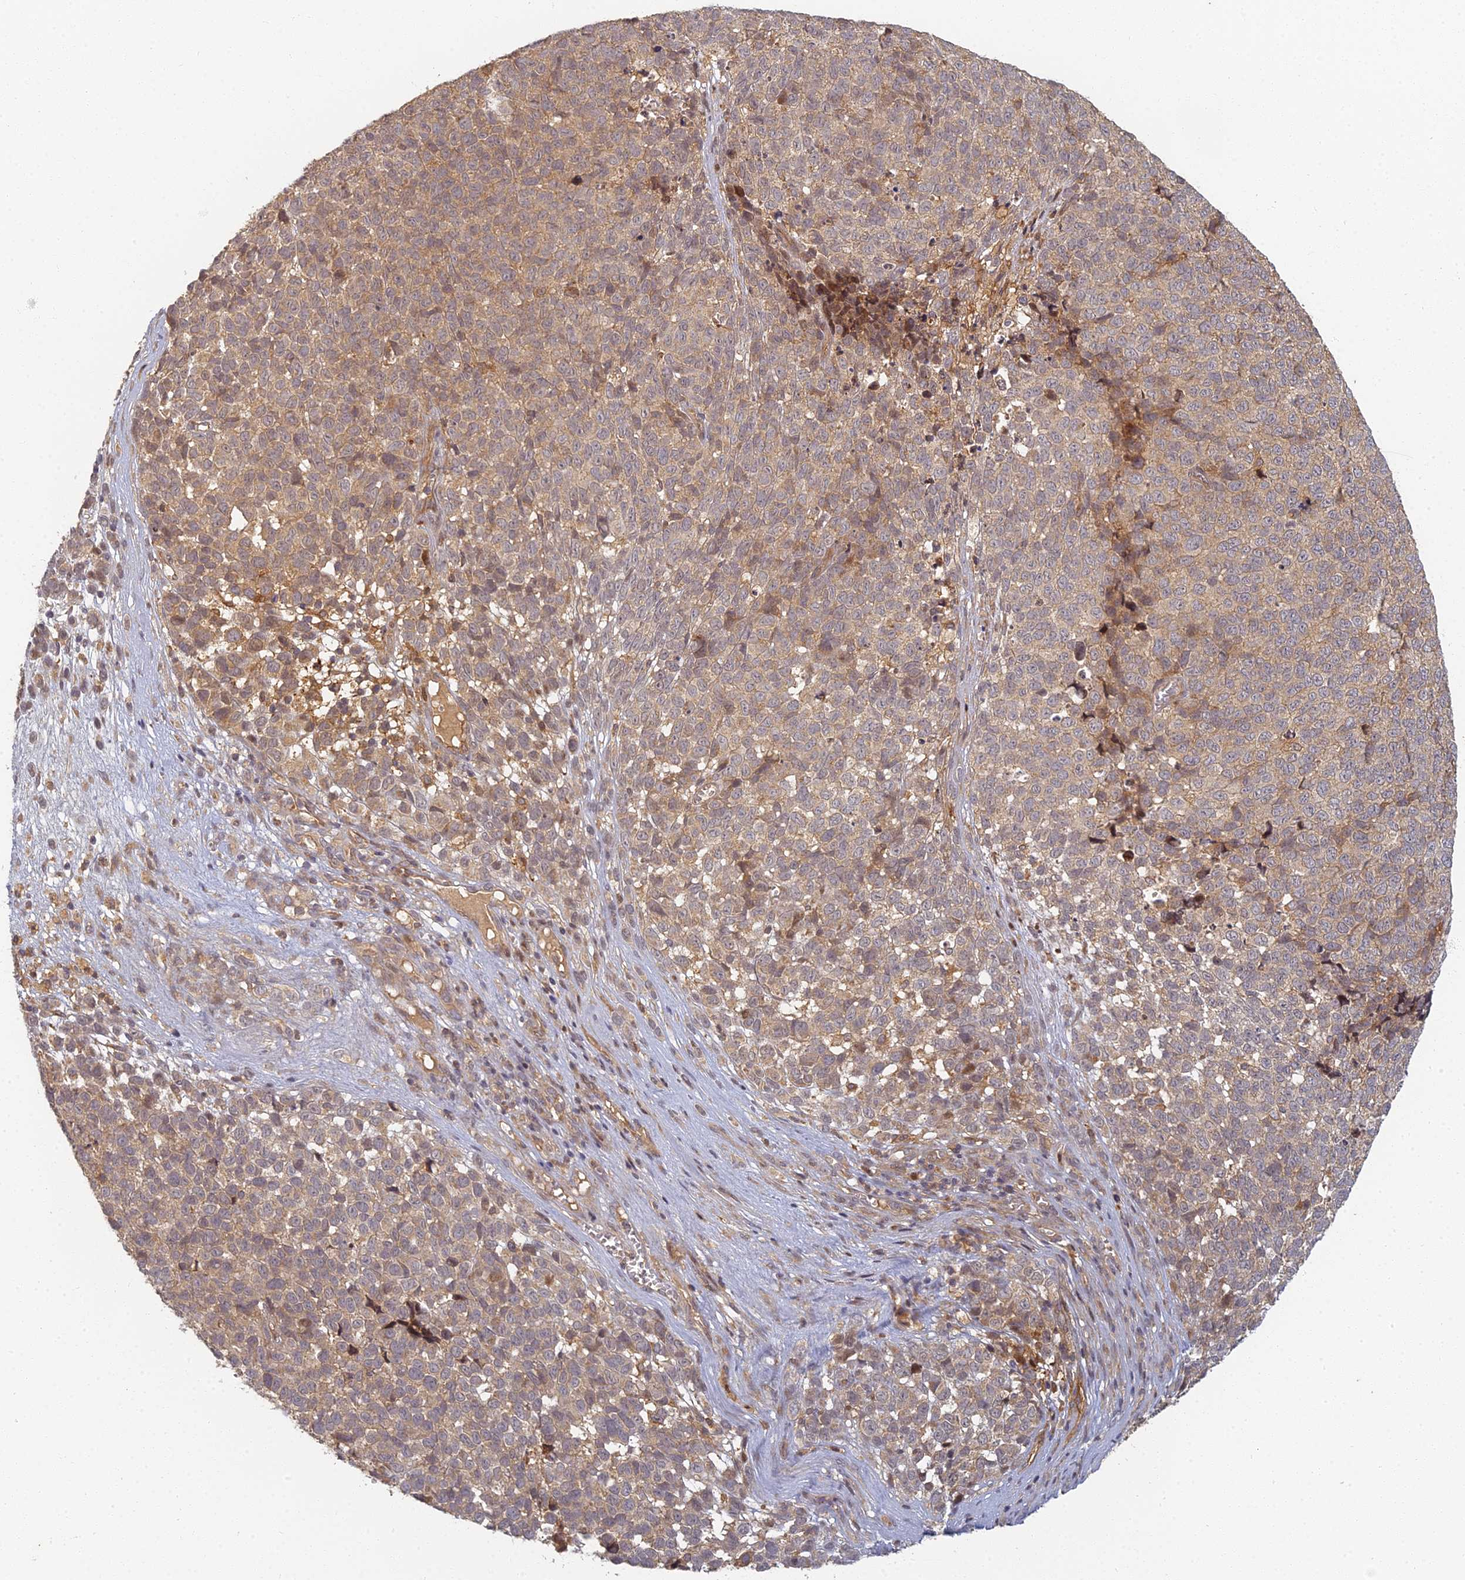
{"staining": {"intensity": "weak", "quantity": ">75%", "location": "cytoplasmic/membranous"}, "tissue": "melanoma", "cell_type": "Tumor cells", "image_type": "cancer", "snomed": [{"axis": "morphology", "description": "Malignant melanoma, NOS"}, {"axis": "topography", "description": "Nose, NOS"}], "caption": "There is low levels of weak cytoplasmic/membranous staining in tumor cells of malignant melanoma, as demonstrated by immunohistochemical staining (brown color).", "gene": "INO80D", "patient": {"sex": "female", "age": 48}}